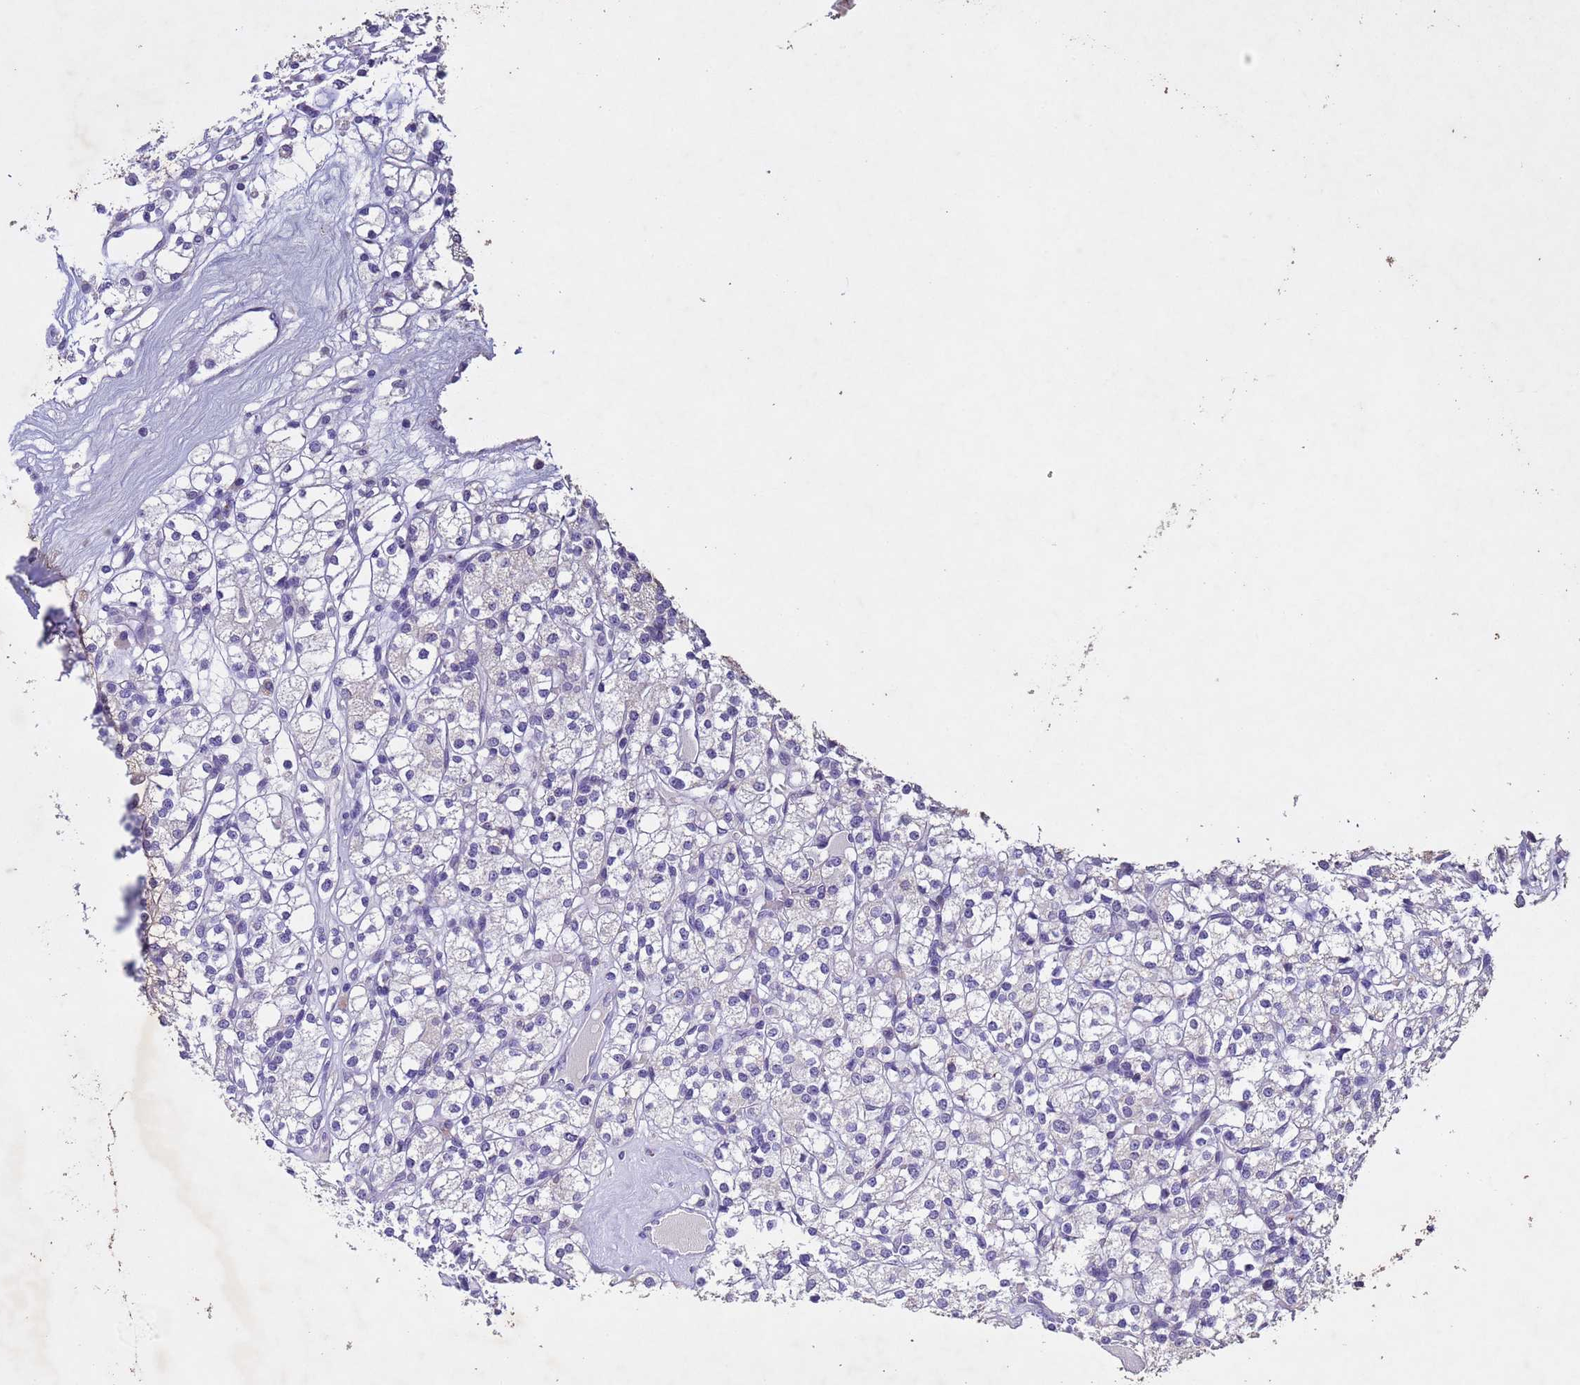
{"staining": {"intensity": "negative", "quantity": "none", "location": "none"}, "tissue": "renal cancer", "cell_type": "Tumor cells", "image_type": "cancer", "snomed": [{"axis": "morphology", "description": "Adenocarcinoma, NOS"}, {"axis": "topography", "description": "Kidney"}], "caption": "An immunohistochemistry micrograph of renal adenocarcinoma is shown. There is no staining in tumor cells of renal adenocarcinoma.", "gene": "NLRP11", "patient": {"sex": "male", "age": 77}}